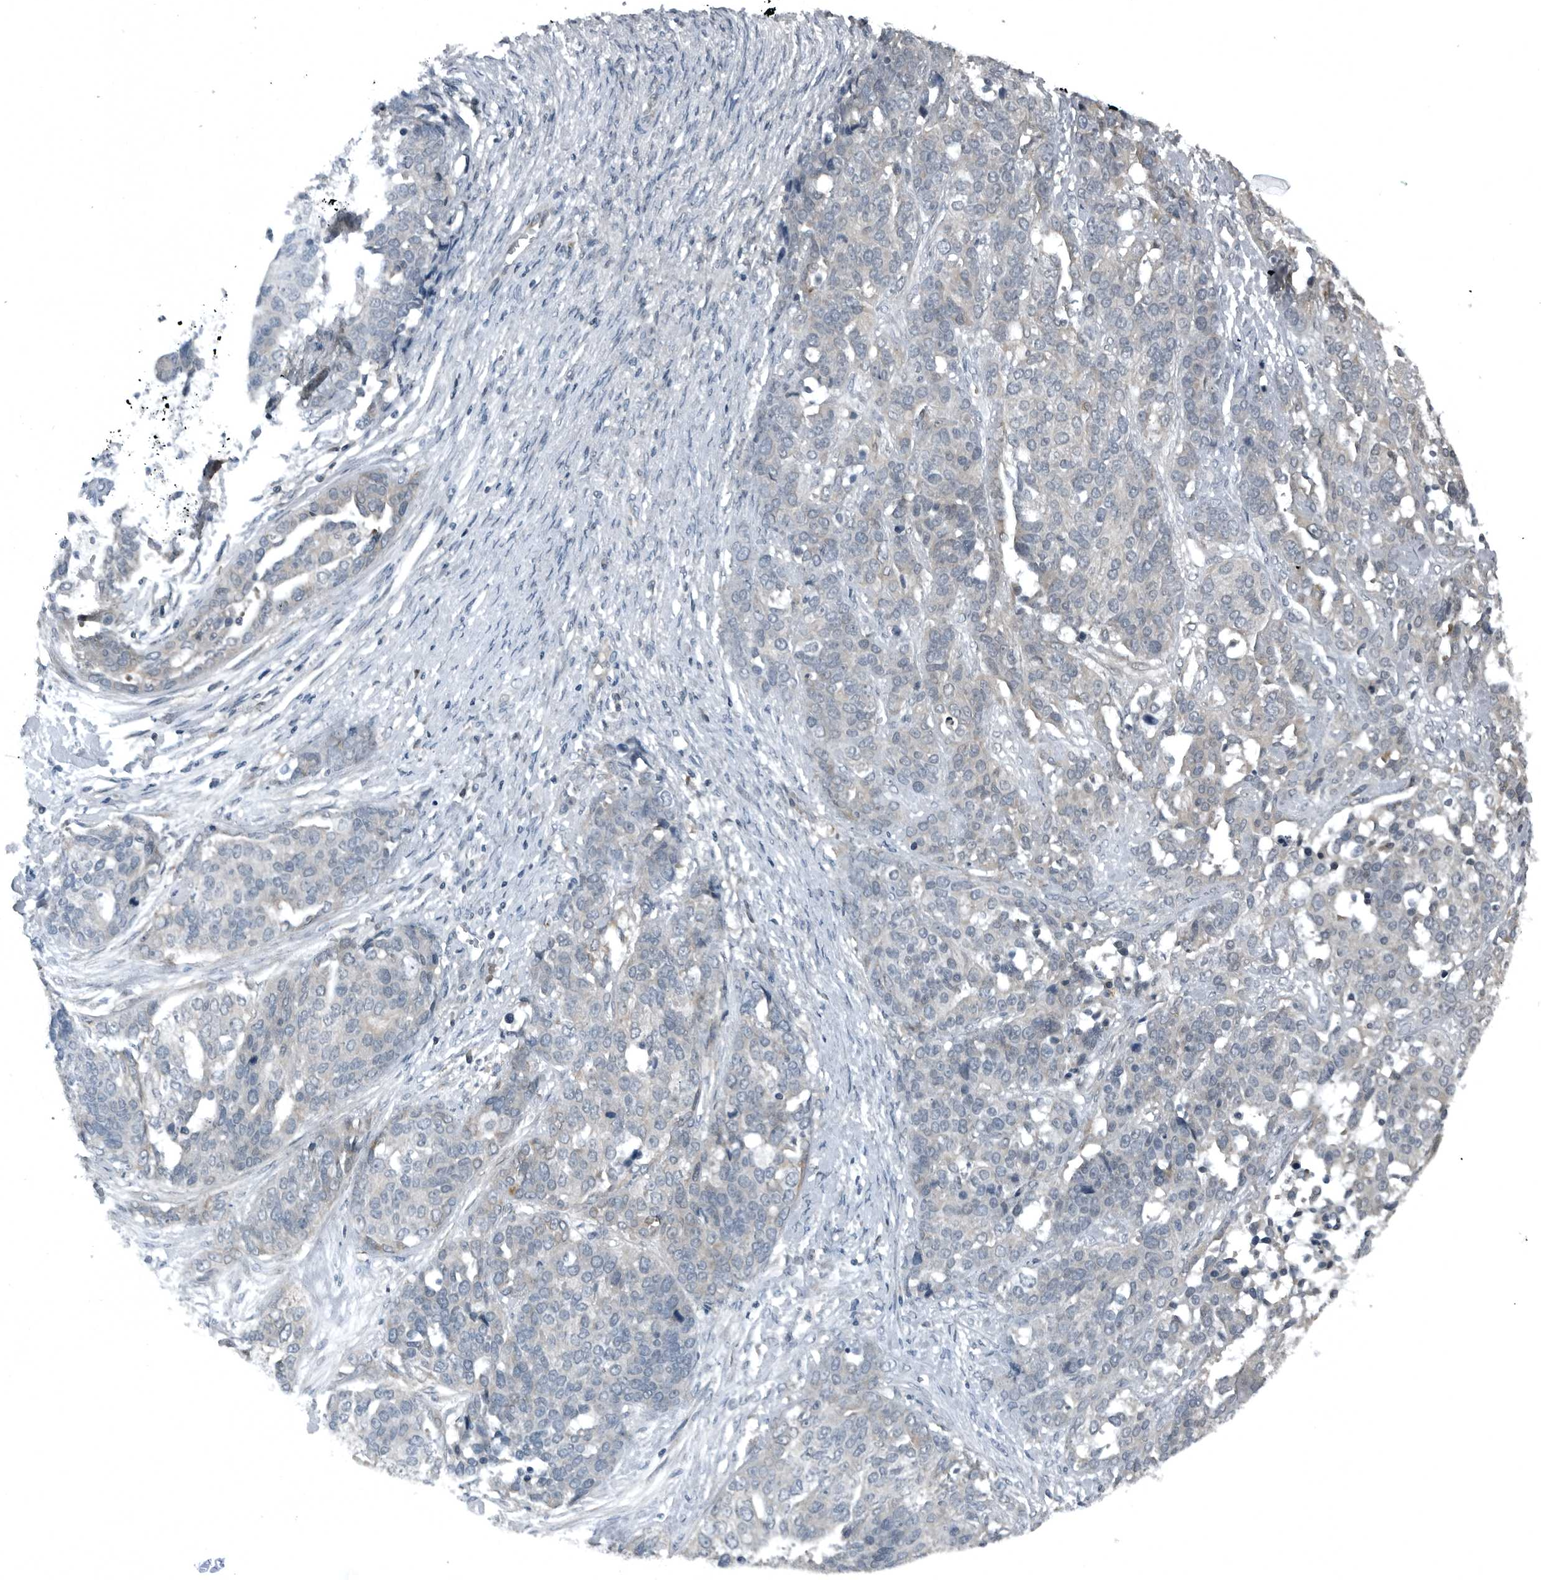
{"staining": {"intensity": "negative", "quantity": "none", "location": "none"}, "tissue": "ovarian cancer", "cell_type": "Tumor cells", "image_type": "cancer", "snomed": [{"axis": "morphology", "description": "Cystadenocarcinoma, serous, NOS"}, {"axis": "topography", "description": "Ovary"}], "caption": "Human serous cystadenocarcinoma (ovarian) stained for a protein using immunohistochemistry shows no positivity in tumor cells.", "gene": "GAK", "patient": {"sex": "female", "age": 44}}